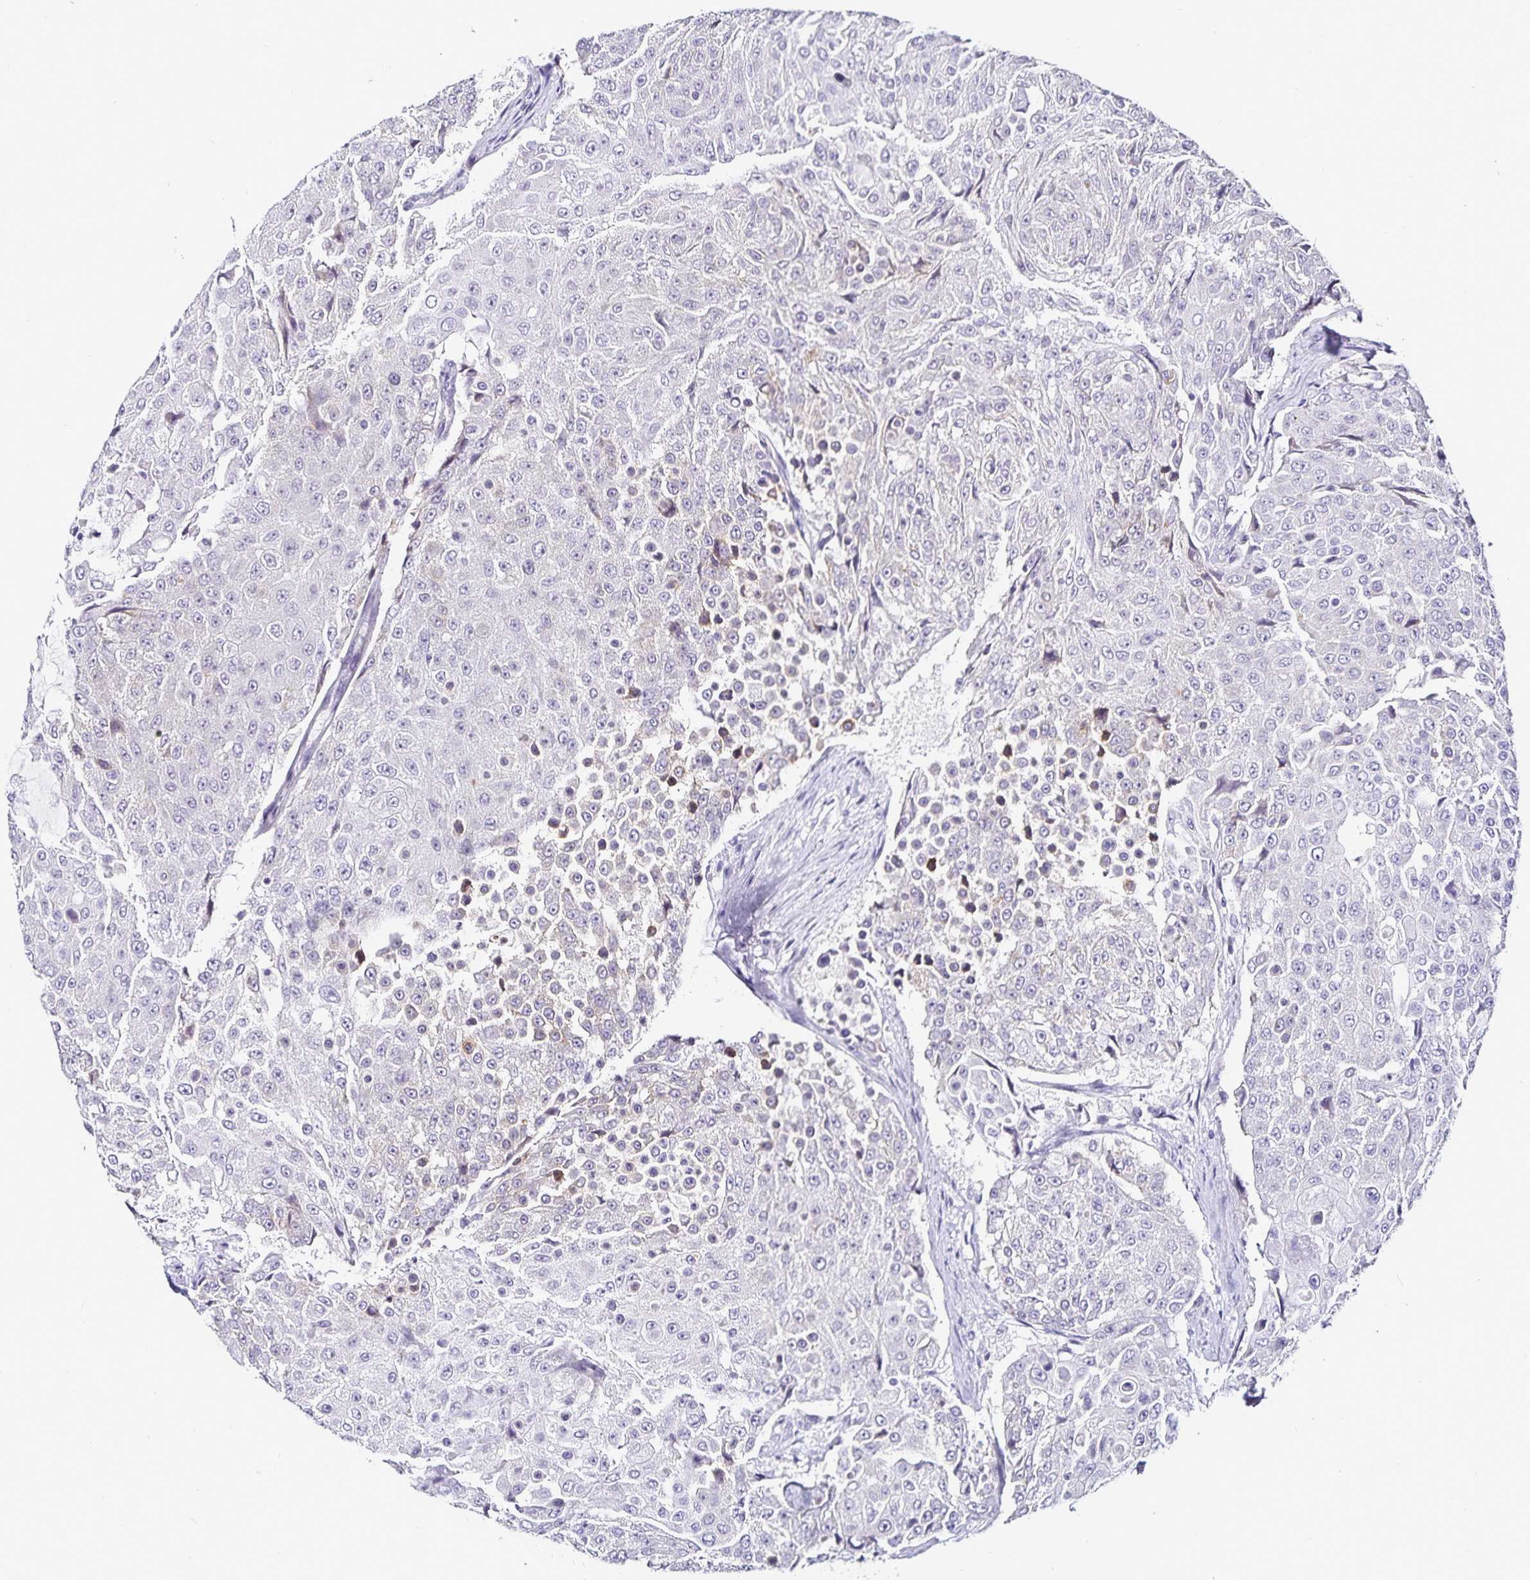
{"staining": {"intensity": "negative", "quantity": "none", "location": "none"}, "tissue": "urothelial cancer", "cell_type": "Tumor cells", "image_type": "cancer", "snomed": [{"axis": "morphology", "description": "Urothelial carcinoma, High grade"}, {"axis": "topography", "description": "Urinary bladder"}], "caption": "Photomicrograph shows no protein staining in tumor cells of urothelial cancer tissue.", "gene": "TSPAN7", "patient": {"sex": "female", "age": 63}}